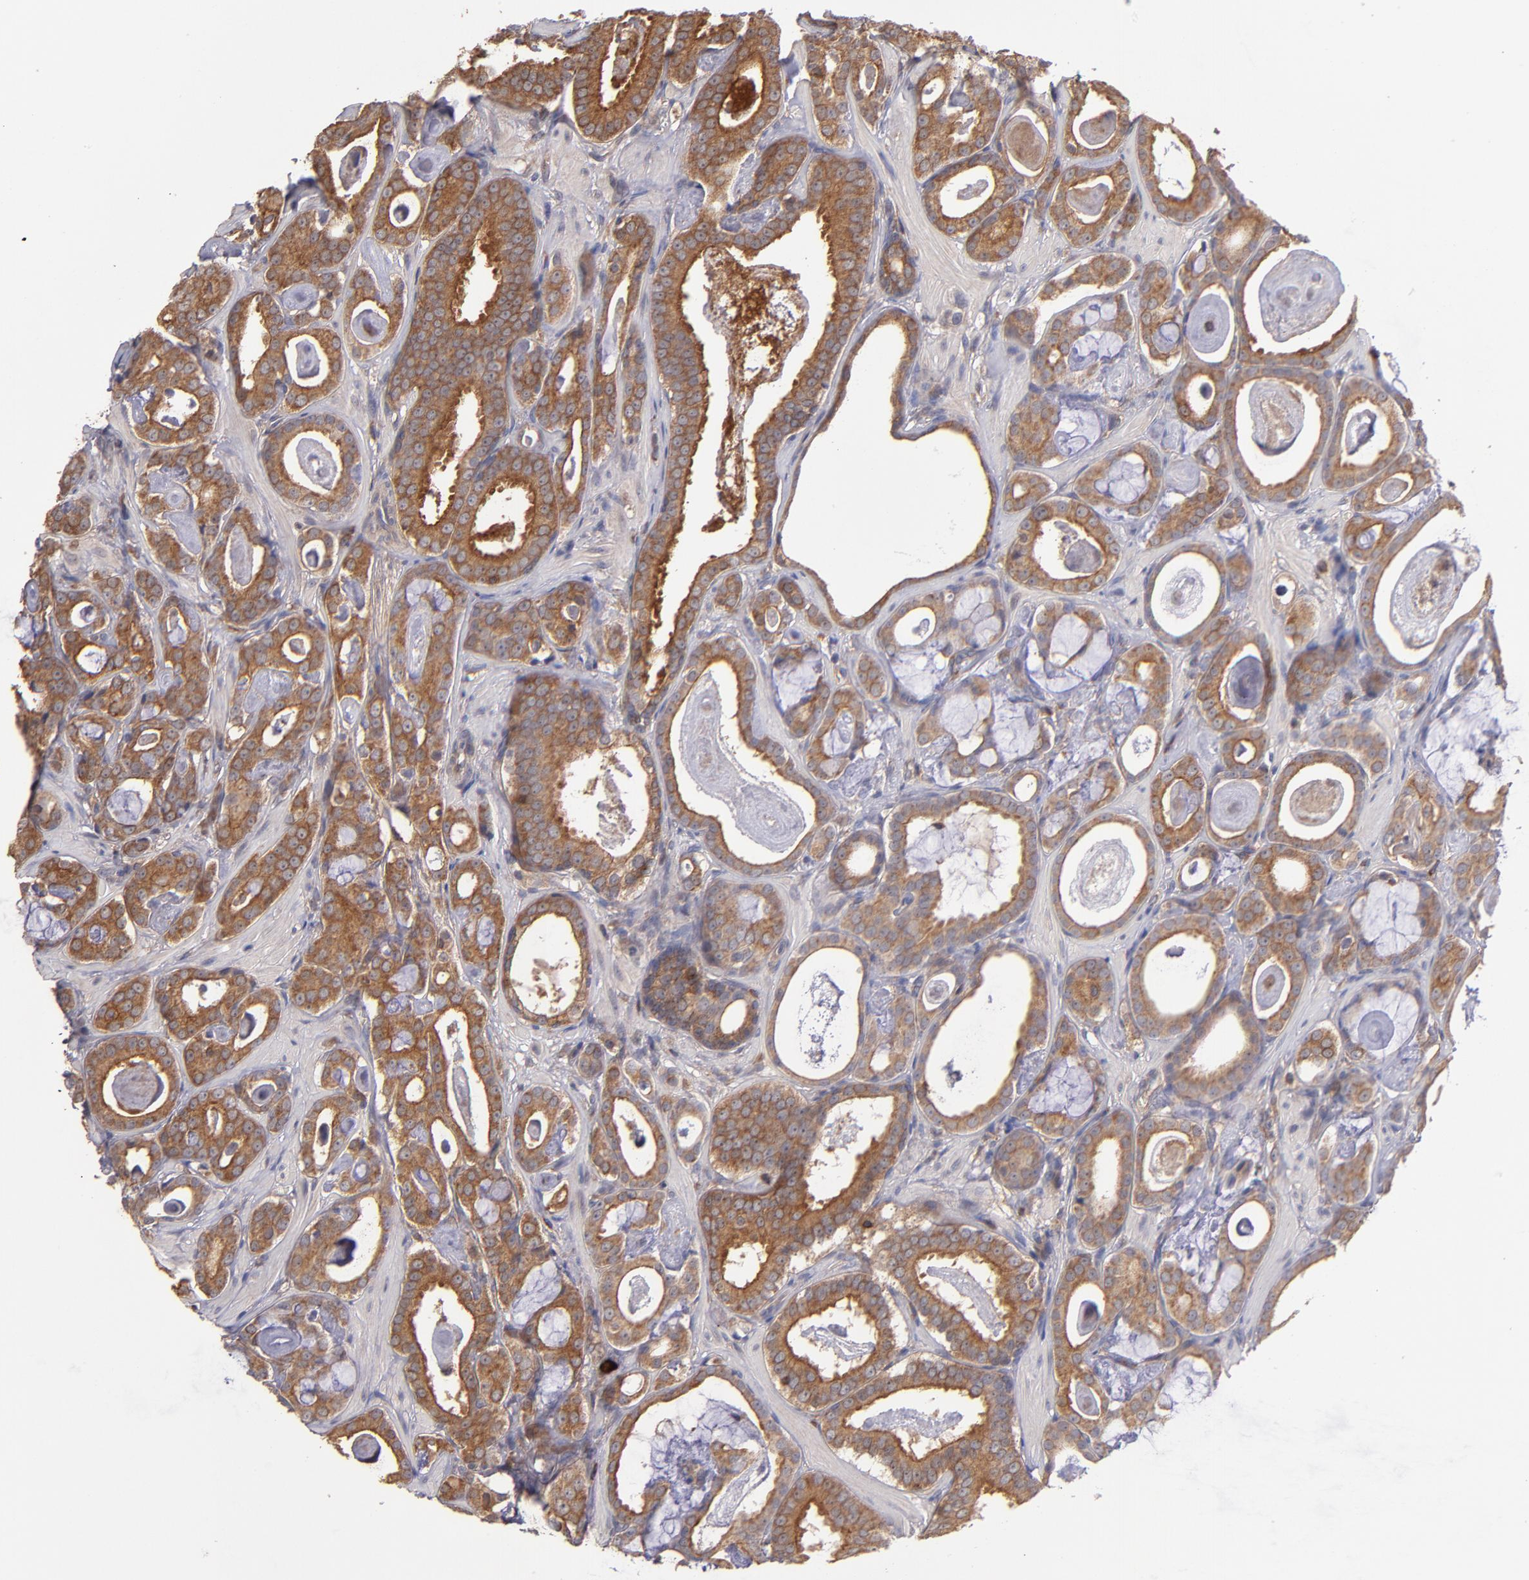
{"staining": {"intensity": "strong", "quantity": ">75%", "location": "cytoplasmic/membranous"}, "tissue": "prostate cancer", "cell_type": "Tumor cells", "image_type": "cancer", "snomed": [{"axis": "morphology", "description": "Adenocarcinoma, Low grade"}, {"axis": "topography", "description": "Prostate"}], "caption": "This is an image of IHC staining of prostate cancer (low-grade adenocarcinoma), which shows strong positivity in the cytoplasmic/membranous of tumor cells.", "gene": "NF2", "patient": {"sex": "male", "age": 57}}